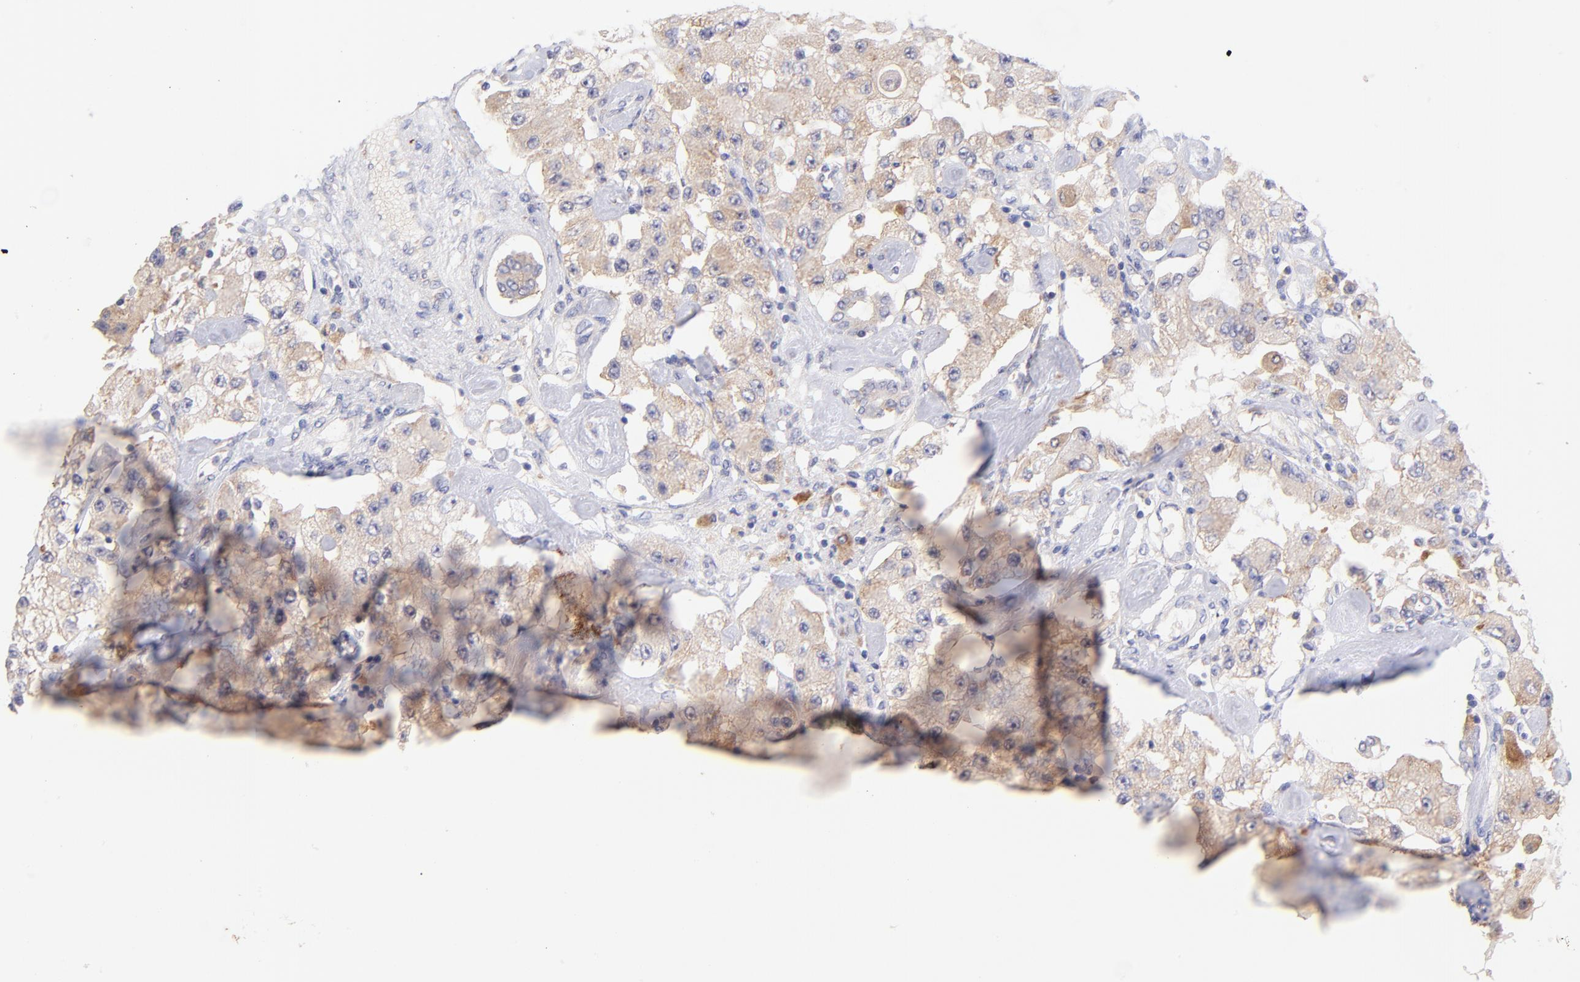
{"staining": {"intensity": "moderate", "quantity": ">75%", "location": "cytoplasmic/membranous"}, "tissue": "carcinoid", "cell_type": "Tumor cells", "image_type": "cancer", "snomed": [{"axis": "morphology", "description": "Carcinoid, malignant, NOS"}, {"axis": "topography", "description": "Pancreas"}], "caption": "This image shows immunohistochemistry (IHC) staining of human carcinoid, with medium moderate cytoplasmic/membranous expression in about >75% of tumor cells.", "gene": "RPL11", "patient": {"sex": "male", "age": 41}}